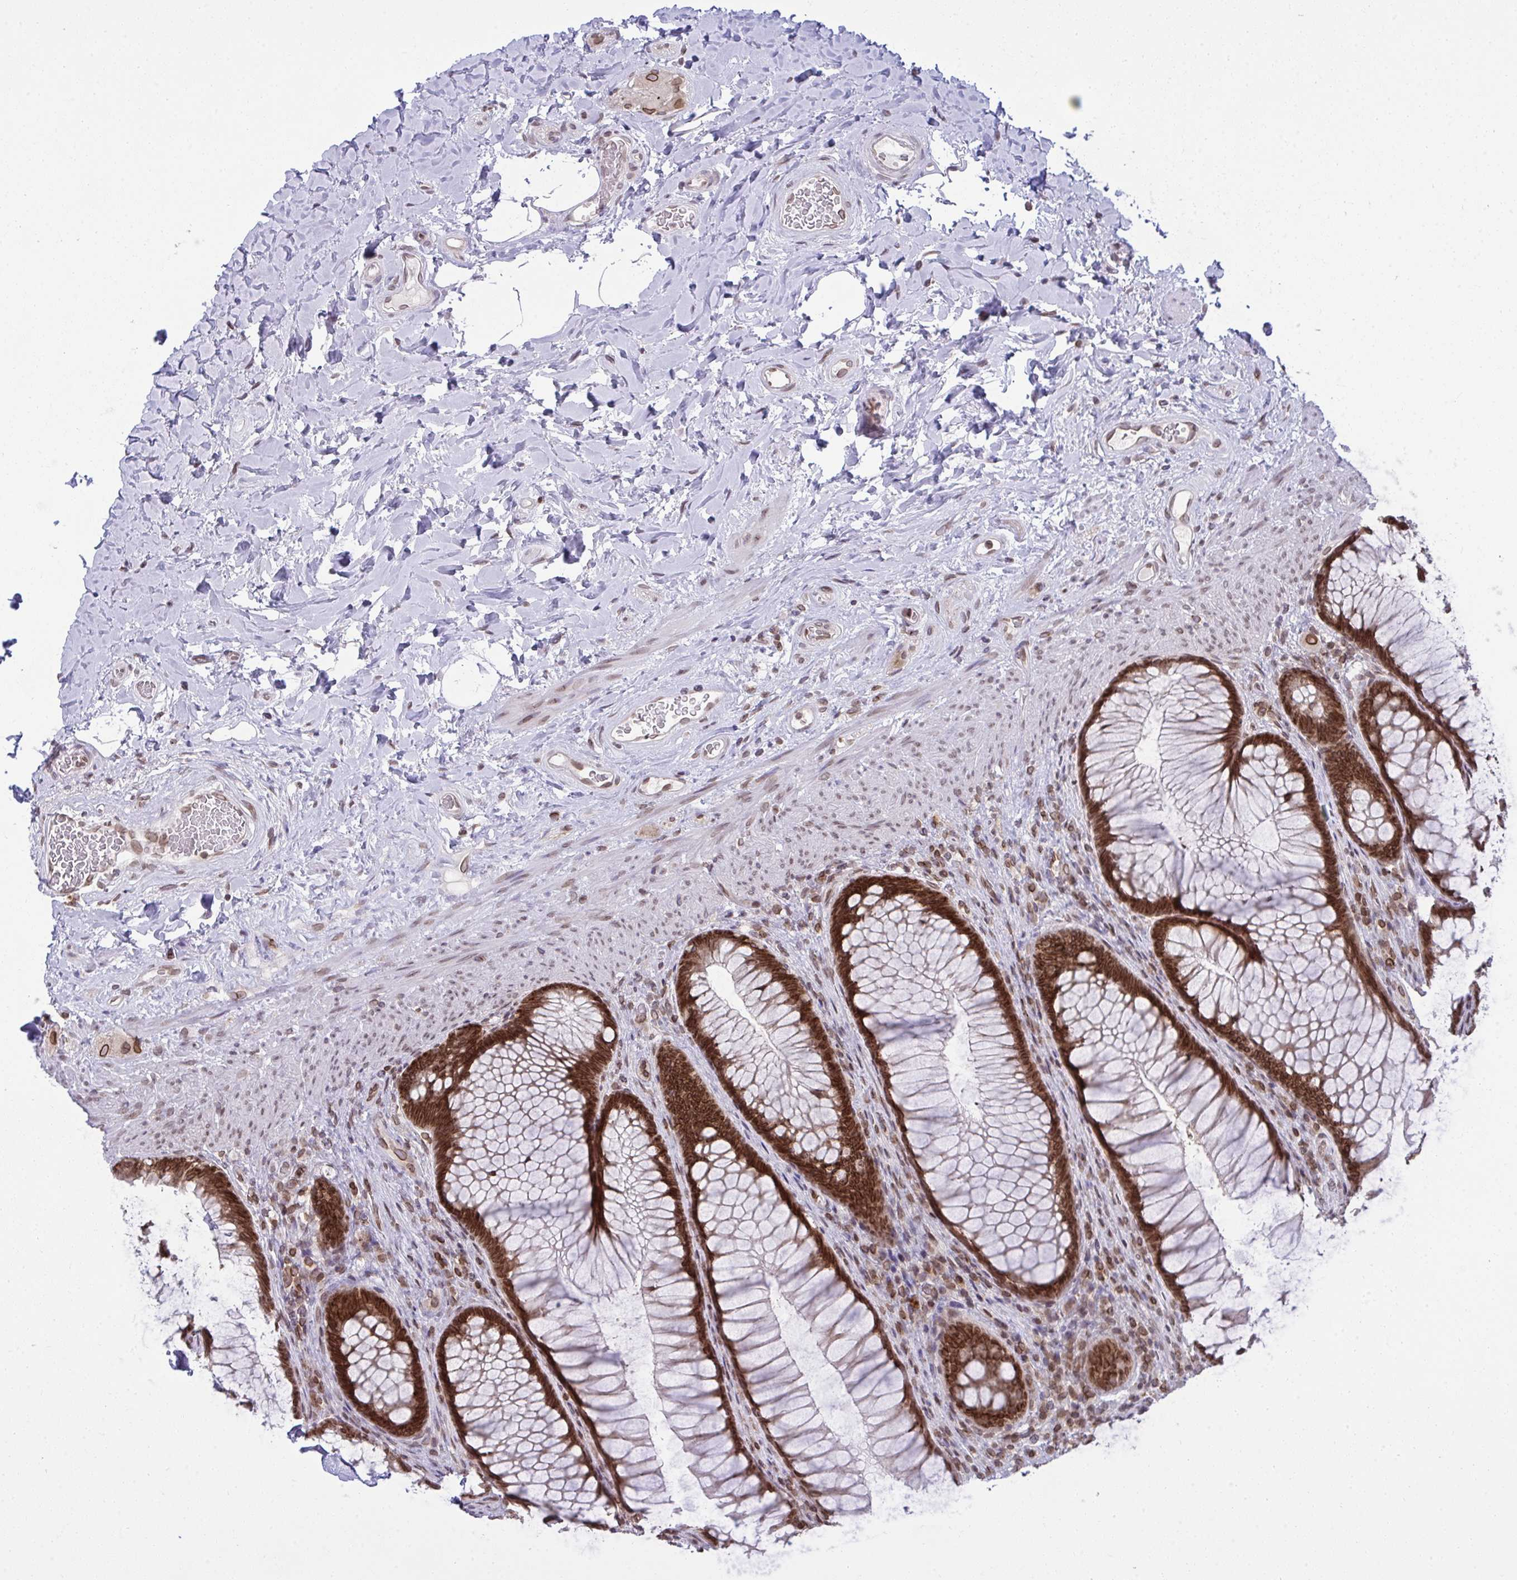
{"staining": {"intensity": "strong", "quantity": ">75%", "location": "cytoplasmic/membranous,nuclear"}, "tissue": "rectum", "cell_type": "Glandular cells", "image_type": "normal", "snomed": [{"axis": "morphology", "description": "Normal tissue, NOS"}, {"axis": "topography", "description": "Rectum"}], "caption": "Protein staining shows strong cytoplasmic/membranous,nuclear staining in approximately >75% of glandular cells in normal rectum.", "gene": "RANBP2", "patient": {"sex": "male", "age": 53}}